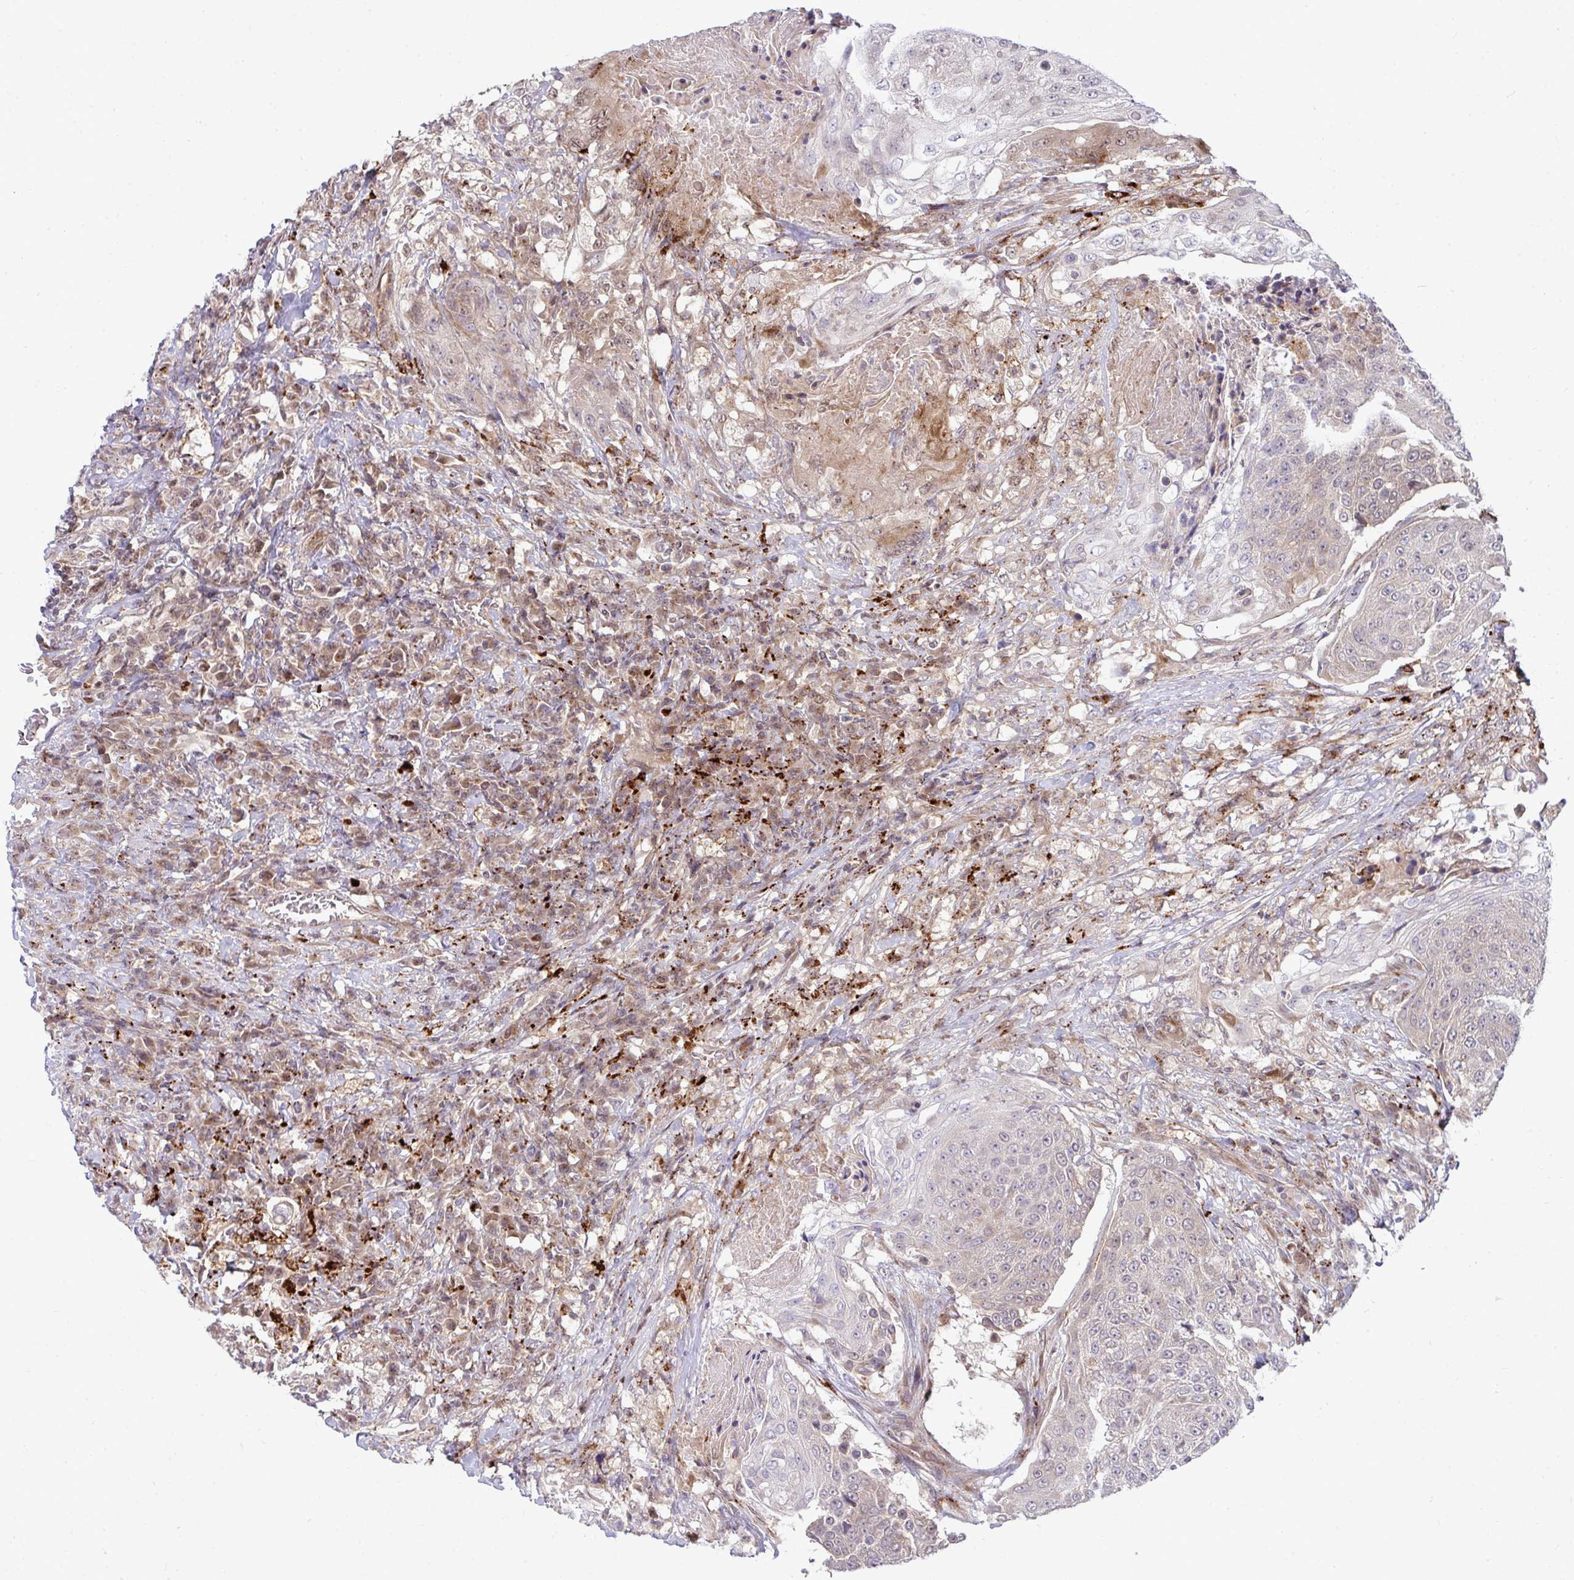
{"staining": {"intensity": "weak", "quantity": "25%-75%", "location": "cytoplasmic/membranous"}, "tissue": "urothelial cancer", "cell_type": "Tumor cells", "image_type": "cancer", "snomed": [{"axis": "morphology", "description": "Urothelial carcinoma, High grade"}, {"axis": "topography", "description": "Urinary bladder"}], "caption": "A histopathology image of high-grade urothelial carcinoma stained for a protein reveals weak cytoplasmic/membranous brown staining in tumor cells. Nuclei are stained in blue.", "gene": "TRIM44", "patient": {"sex": "female", "age": 63}}